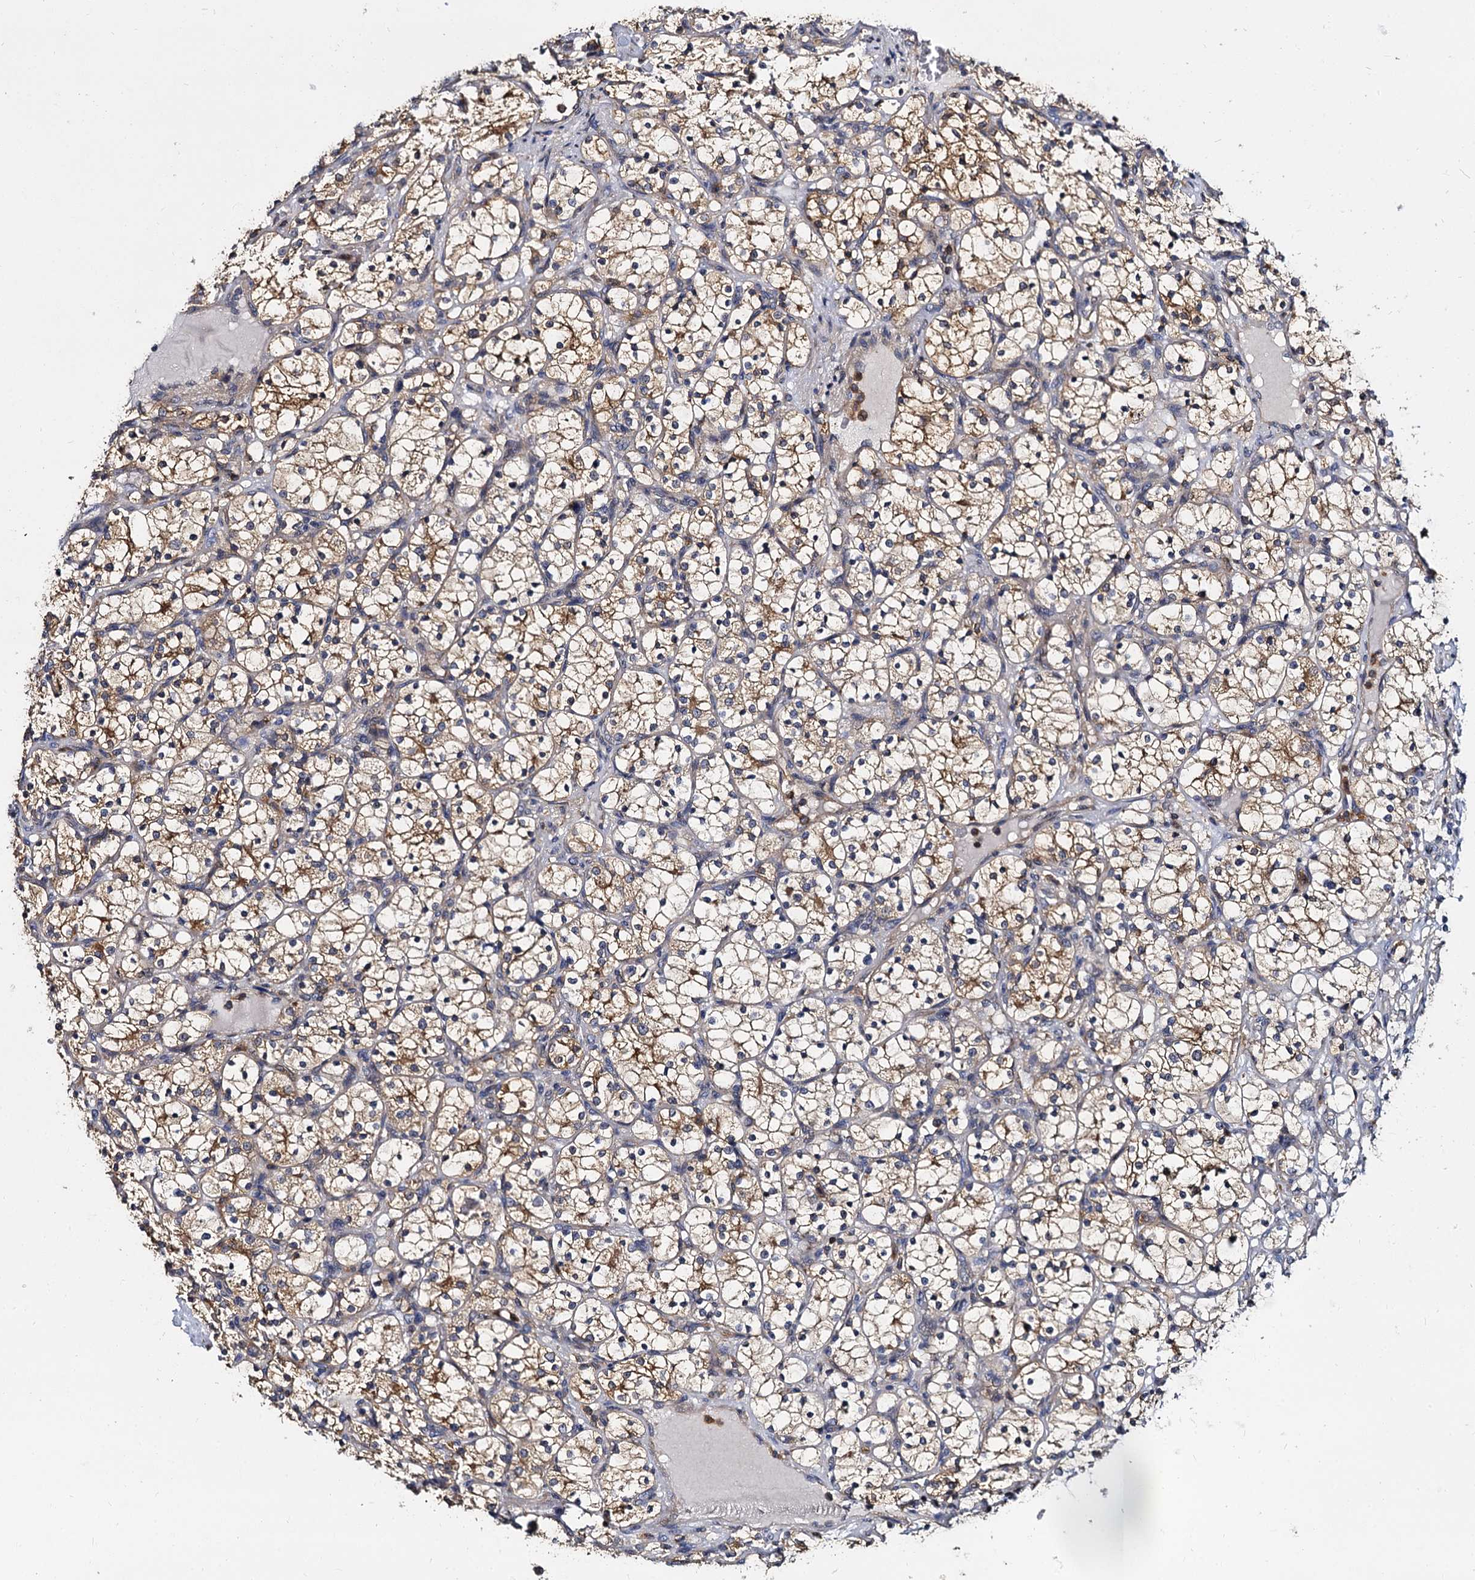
{"staining": {"intensity": "moderate", "quantity": ">75%", "location": "cytoplasmic/membranous"}, "tissue": "renal cancer", "cell_type": "Tumor cells", "image_type": "cancer", "snomed": [{"axis": "morphology", "description": "Adenocarcinoma, NOS"}, {"axis": "topography", "description": "Kidney"}], "caption": "About >75% of tumor cells in human renal cancer (adenocarcinoma) demonstrate moderate cytoplasmic/membranous protein staining as visualized by brown immunohistochemical staining.", "gene": "ANKRD13A", "patient": {"sex": "female", "age": 69}}